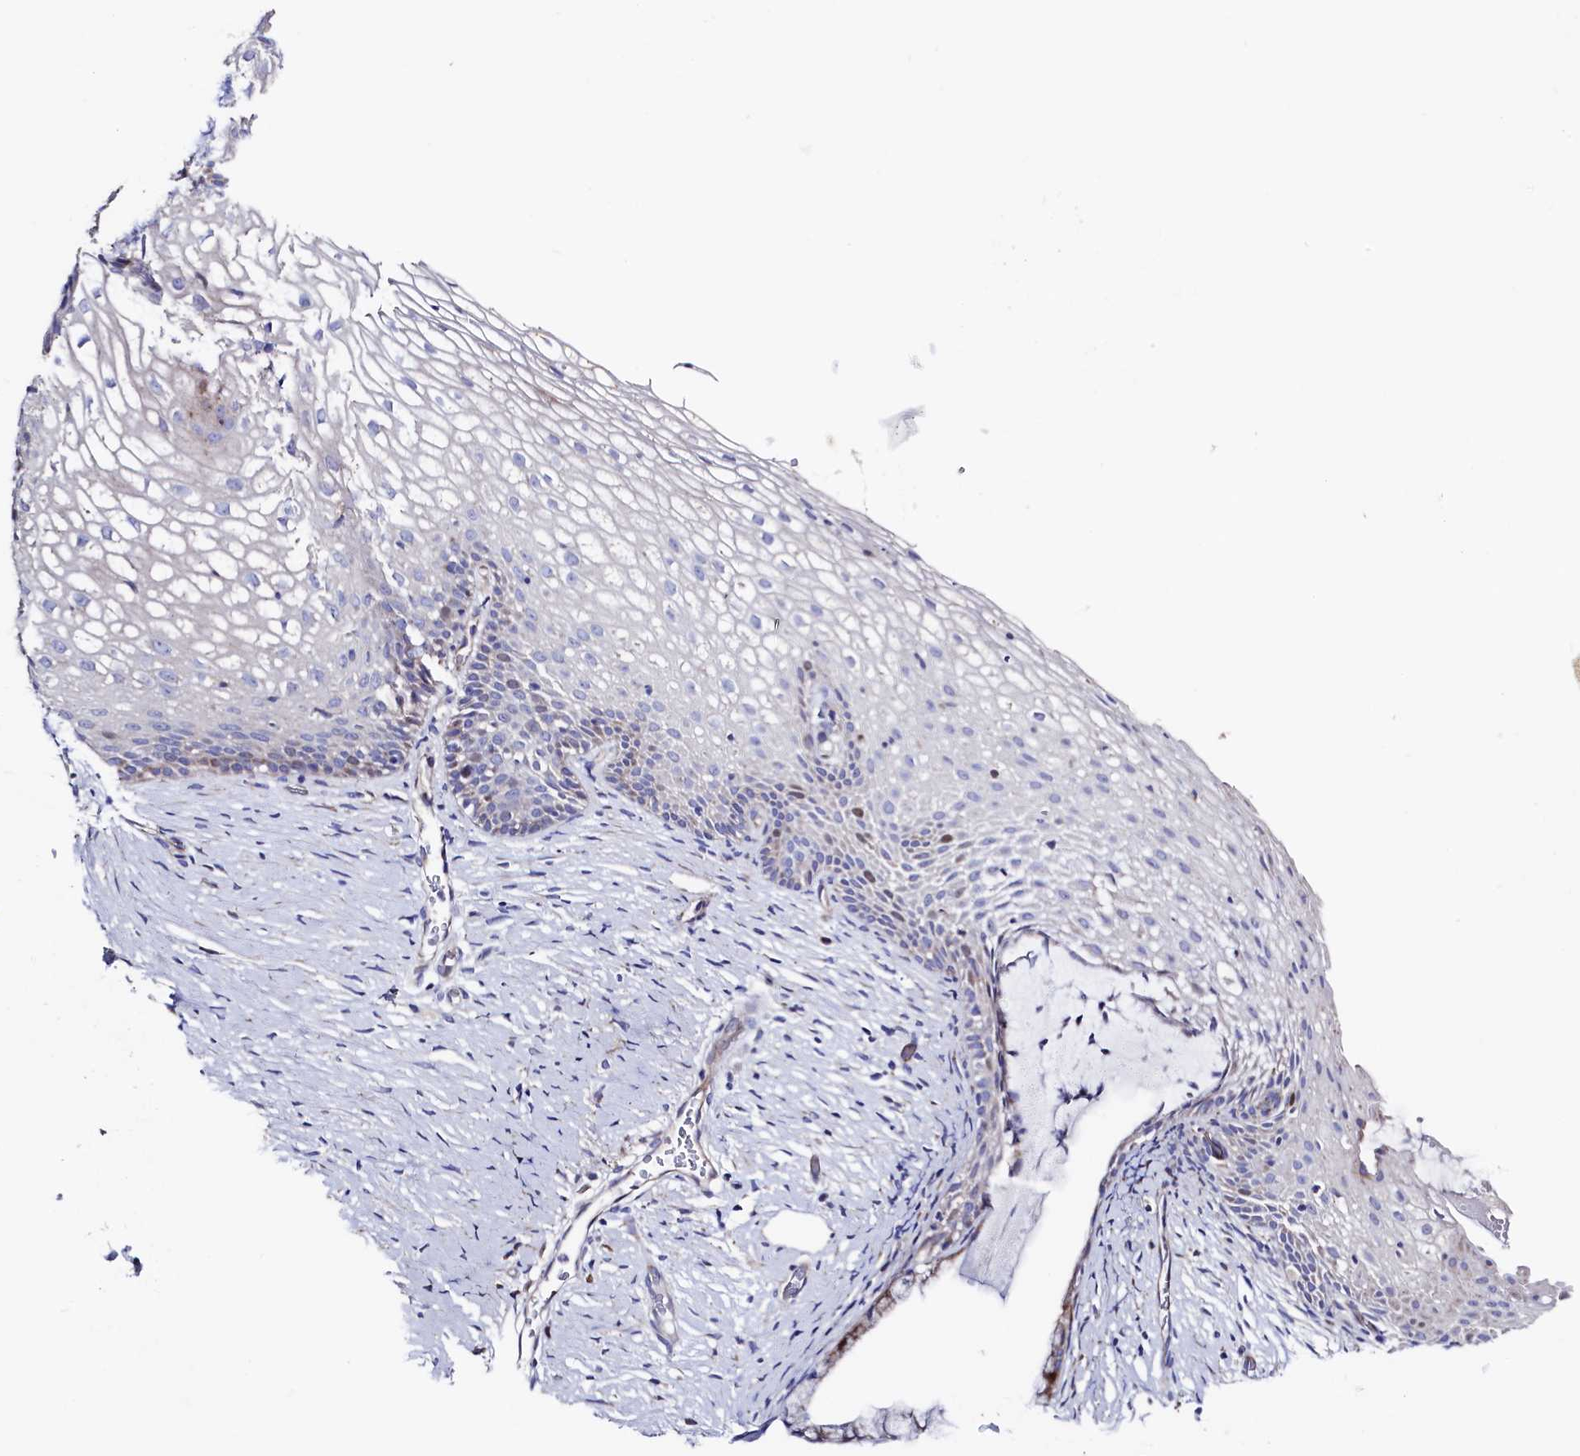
{"staining": {"intensity": "negative", "quantity": "none", "location": "none"}, "tissue": "cervix", "cell_type": "Glandular cells", "image_type": "normal", "snomed": [{"axis": "morphology", "description": "Normal tissue, NOS"}, {"axis": "topography", "description": "Cervix"}], "caption": "This is a photomicrograph of IHC staining of normal cervix, which shows no staining in glandular cells. Nuclei are stained in blue.", "gene": "WNT8A", "patient": {"sex": "female", "age": 33}}